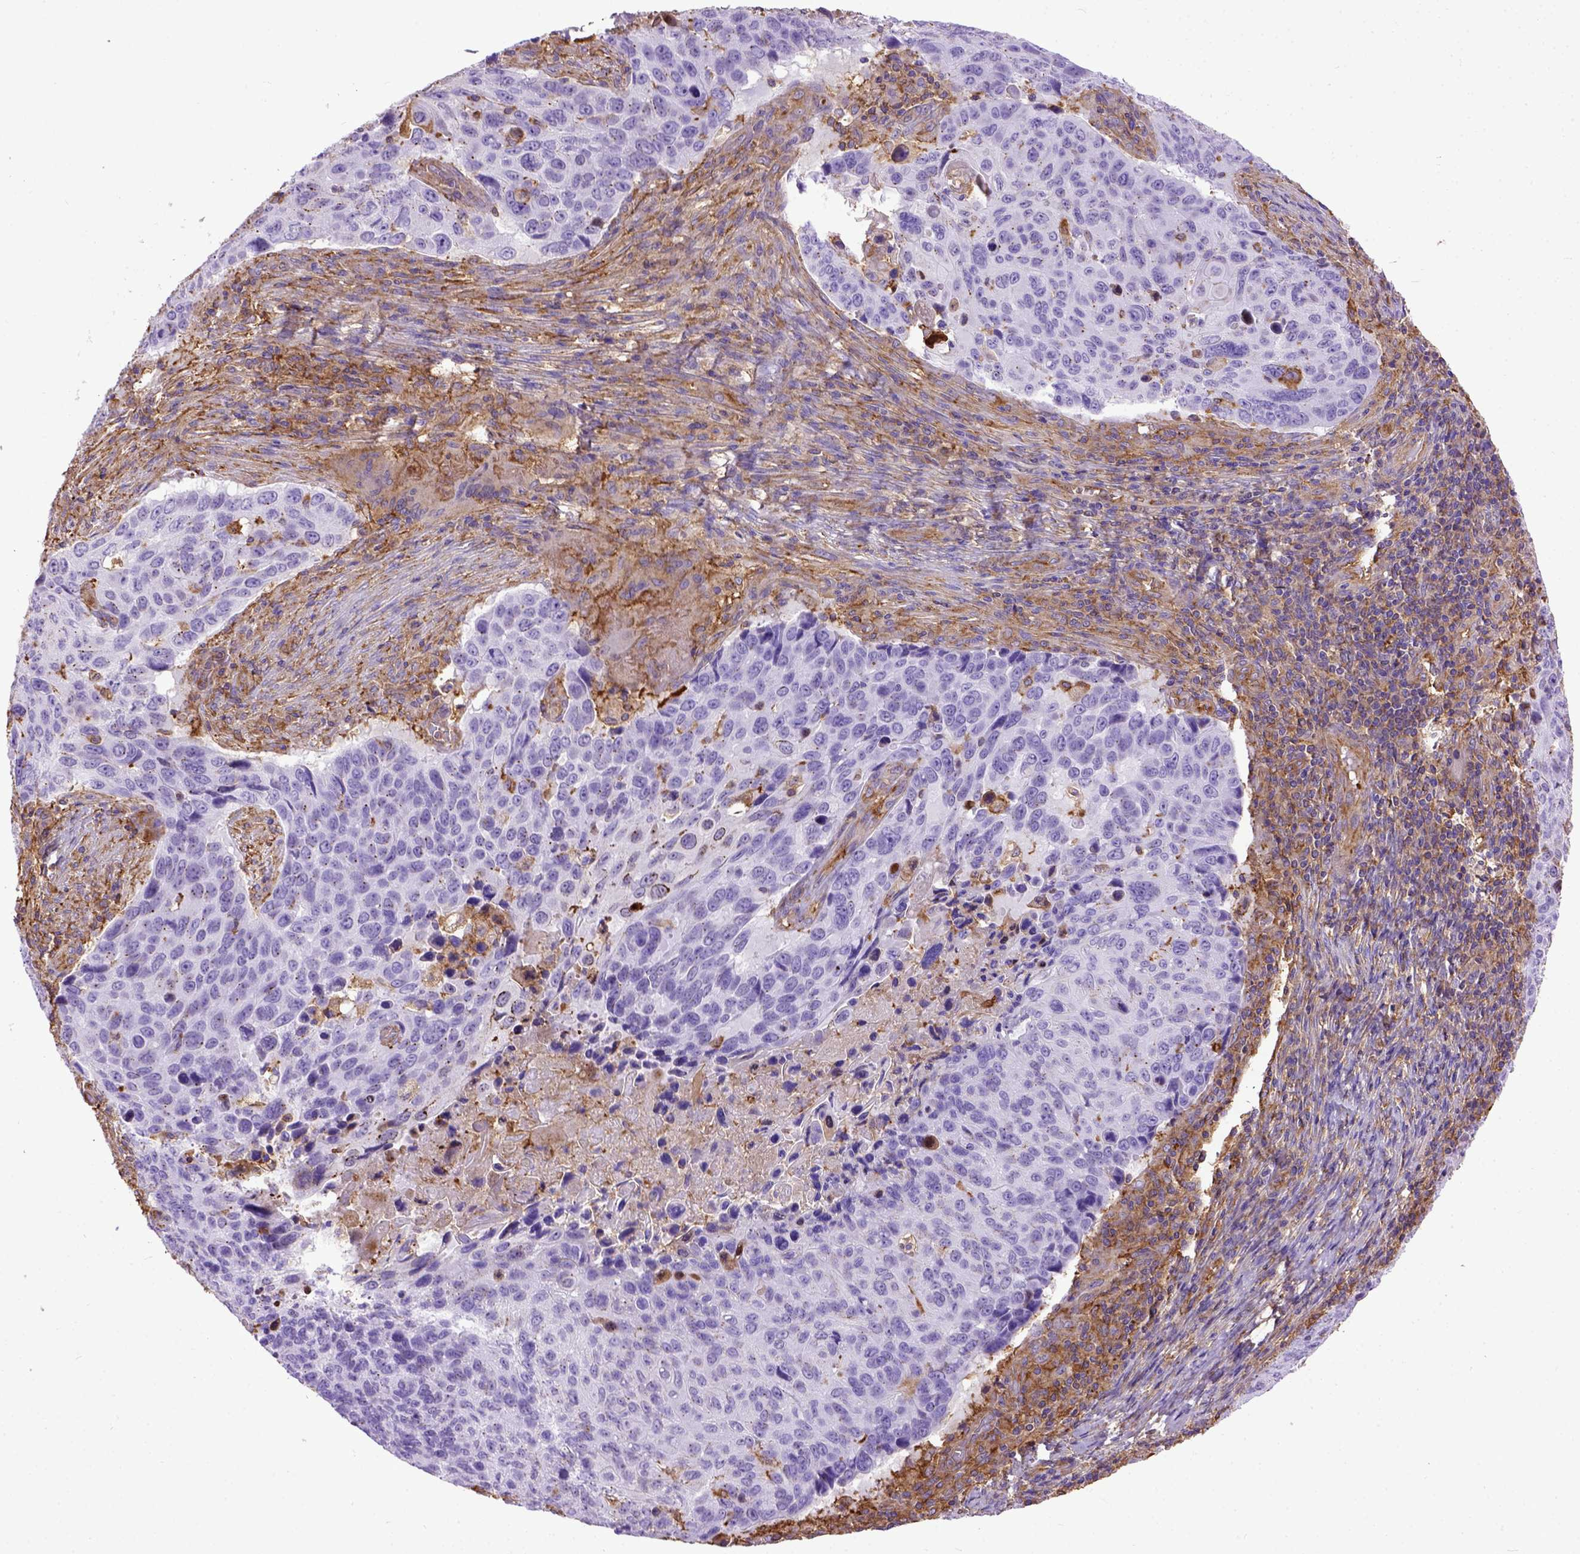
{"staining": {"intensity": "negative", "quantity": "none", "location": "none"}, "tissue": "lung cancer", "cell_type": "Tumor cells", "image_type": "cancer", "snomed": [{"axis": "morphology", "description": "Squamous cell carcinoma, NOS"}, {"axis": "topography", "description": "Lung"}], "caption": "The image exhibits no staining of tumor cells in lung cancer (squamous cell carcinoma).", "gene": "MVP", "patient": {"sex": "male", "age": 68}}